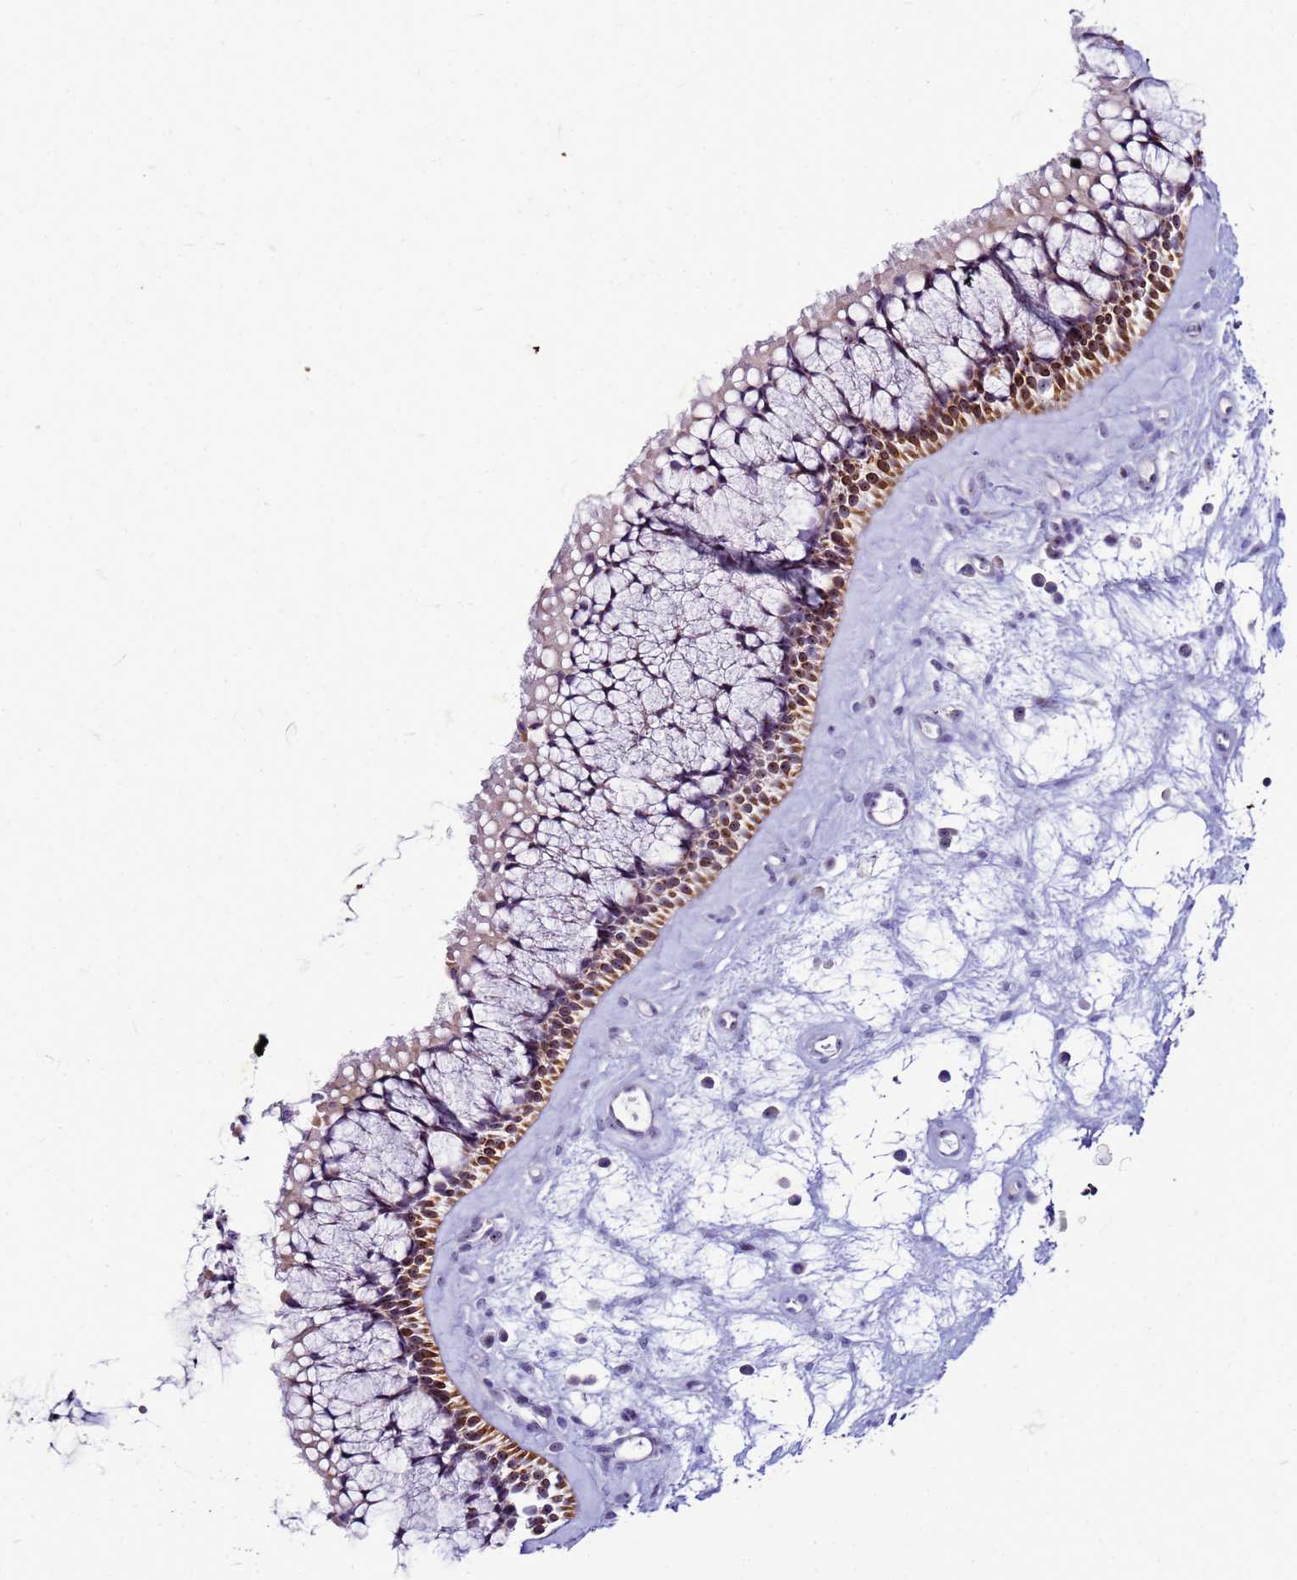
{"staining": {"intensity": "strong", "quantity": ">75%", "location": "cytoplasmic/membranous,nuclear"}, "tissue": "nasopharynx", "cell_type": "Respiratory epithelial cells", "image_type": "normal", "snomed": [{"axis": "morphology", "description": "Normal tissue, NOS"}, {"axis": "topography", "description": "Nasopharynx"}], "caption": "Unremarkable nasopharynx was stained to show a protein in brown. There is high levels of strong cytoplasmic/membranous,nuclear staining in about >75% of respiratory epithelial cells. The staining is performed using DAB brown chromogen to label protein expression. The nuclei are counter-stained blue using hematoxylin.", "gene": "VPS4B", "patient": {"sex": "male", "age": 64}}